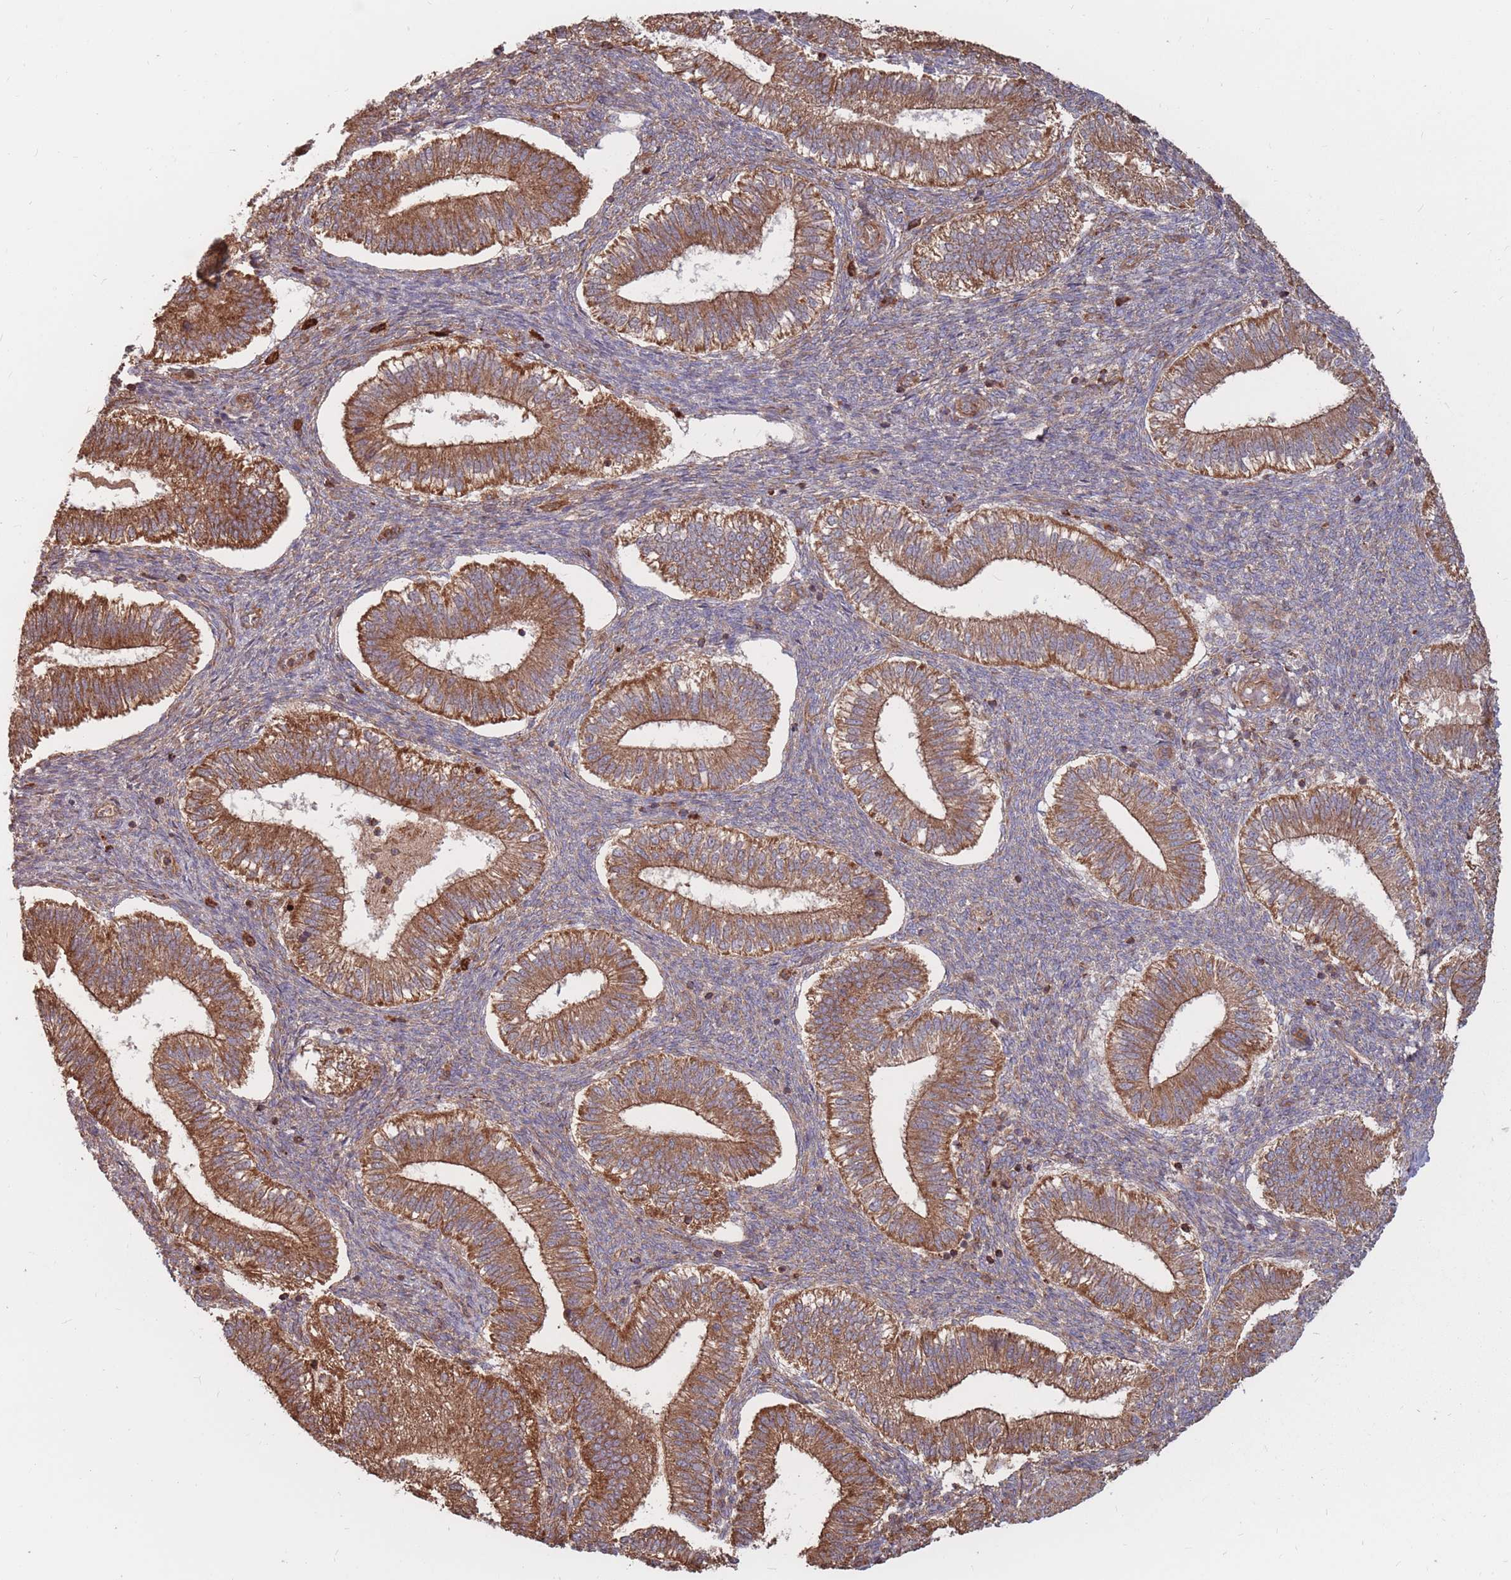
{"staining": {"intensity": "moderate", "quantity": ">75%", "location": "cytoplasmic/membranous"}, "tissue": "endometrium", "cell_type": "Cells in endometrial stroma", "image_type": "normal", "snomed": [{"axis": "morphology", "description": "Normal tissue, NOS"}, {"axis": "topography", "description": "Endometrium"}], "caption": "Cells in endometrial stroma reveal moderate cytoplasmic/membranous staining in approximately >75% of cells in benign endometrium.", "gene": "RASSF2", "patient": {"sex": "female", "age": 25}}